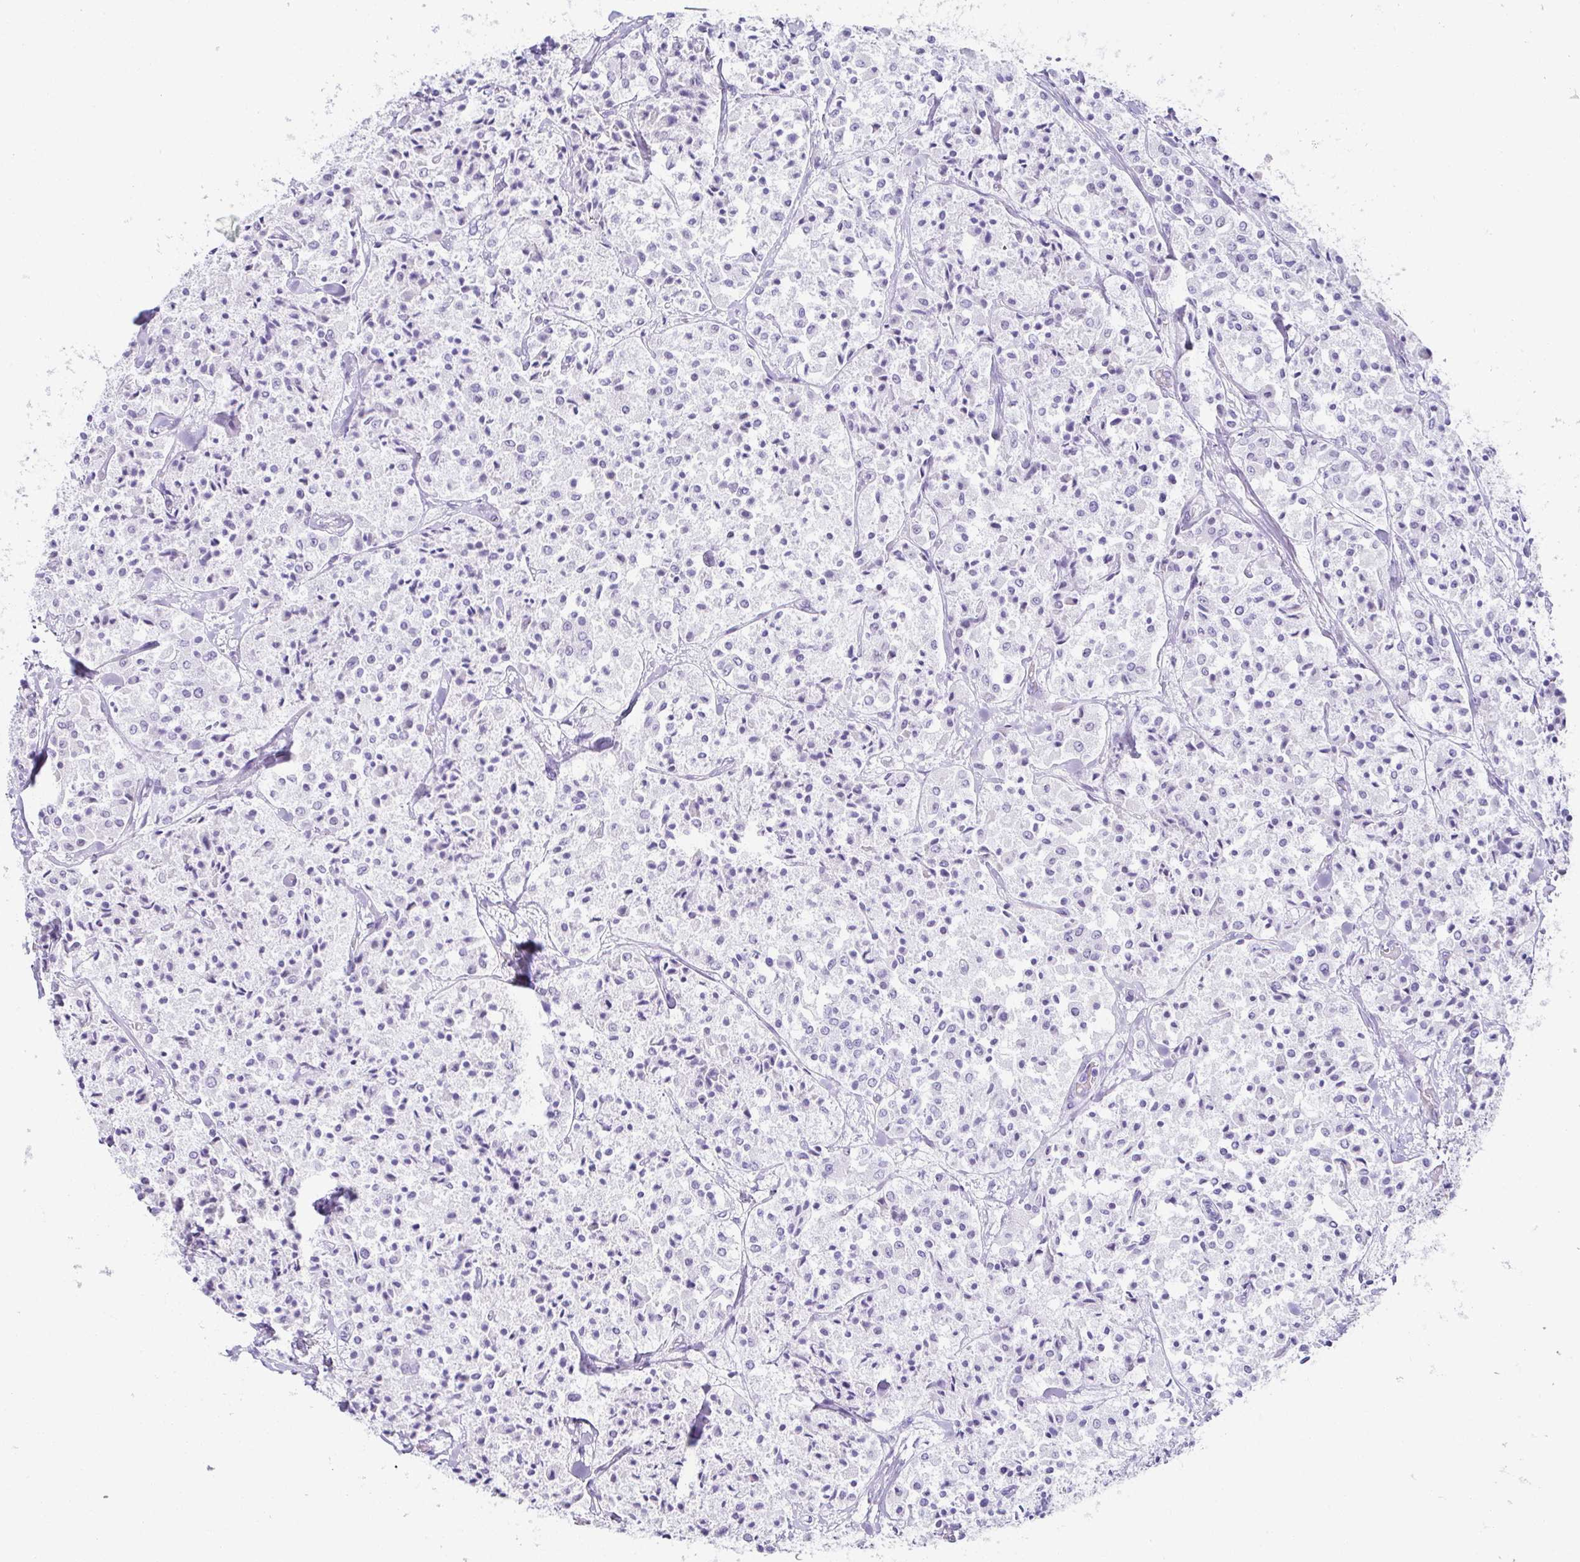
{"staining": {"intensity": "negative", "quantity": "none", "location": "none"}, "tissue": "carcinoid", "cell_type": "Tumor cells", "image_type": "cancer", "snomed": [{"axis": "morphology", "description": "Carcinoid, malignant, NOS"}, {"axis": "topography", "description": "Lung"}], "caption": "Tumor cells show no significant protein staining in carcinoid.", "gene": "ESX1", "patient": {"sex": "male", "age": 71}}